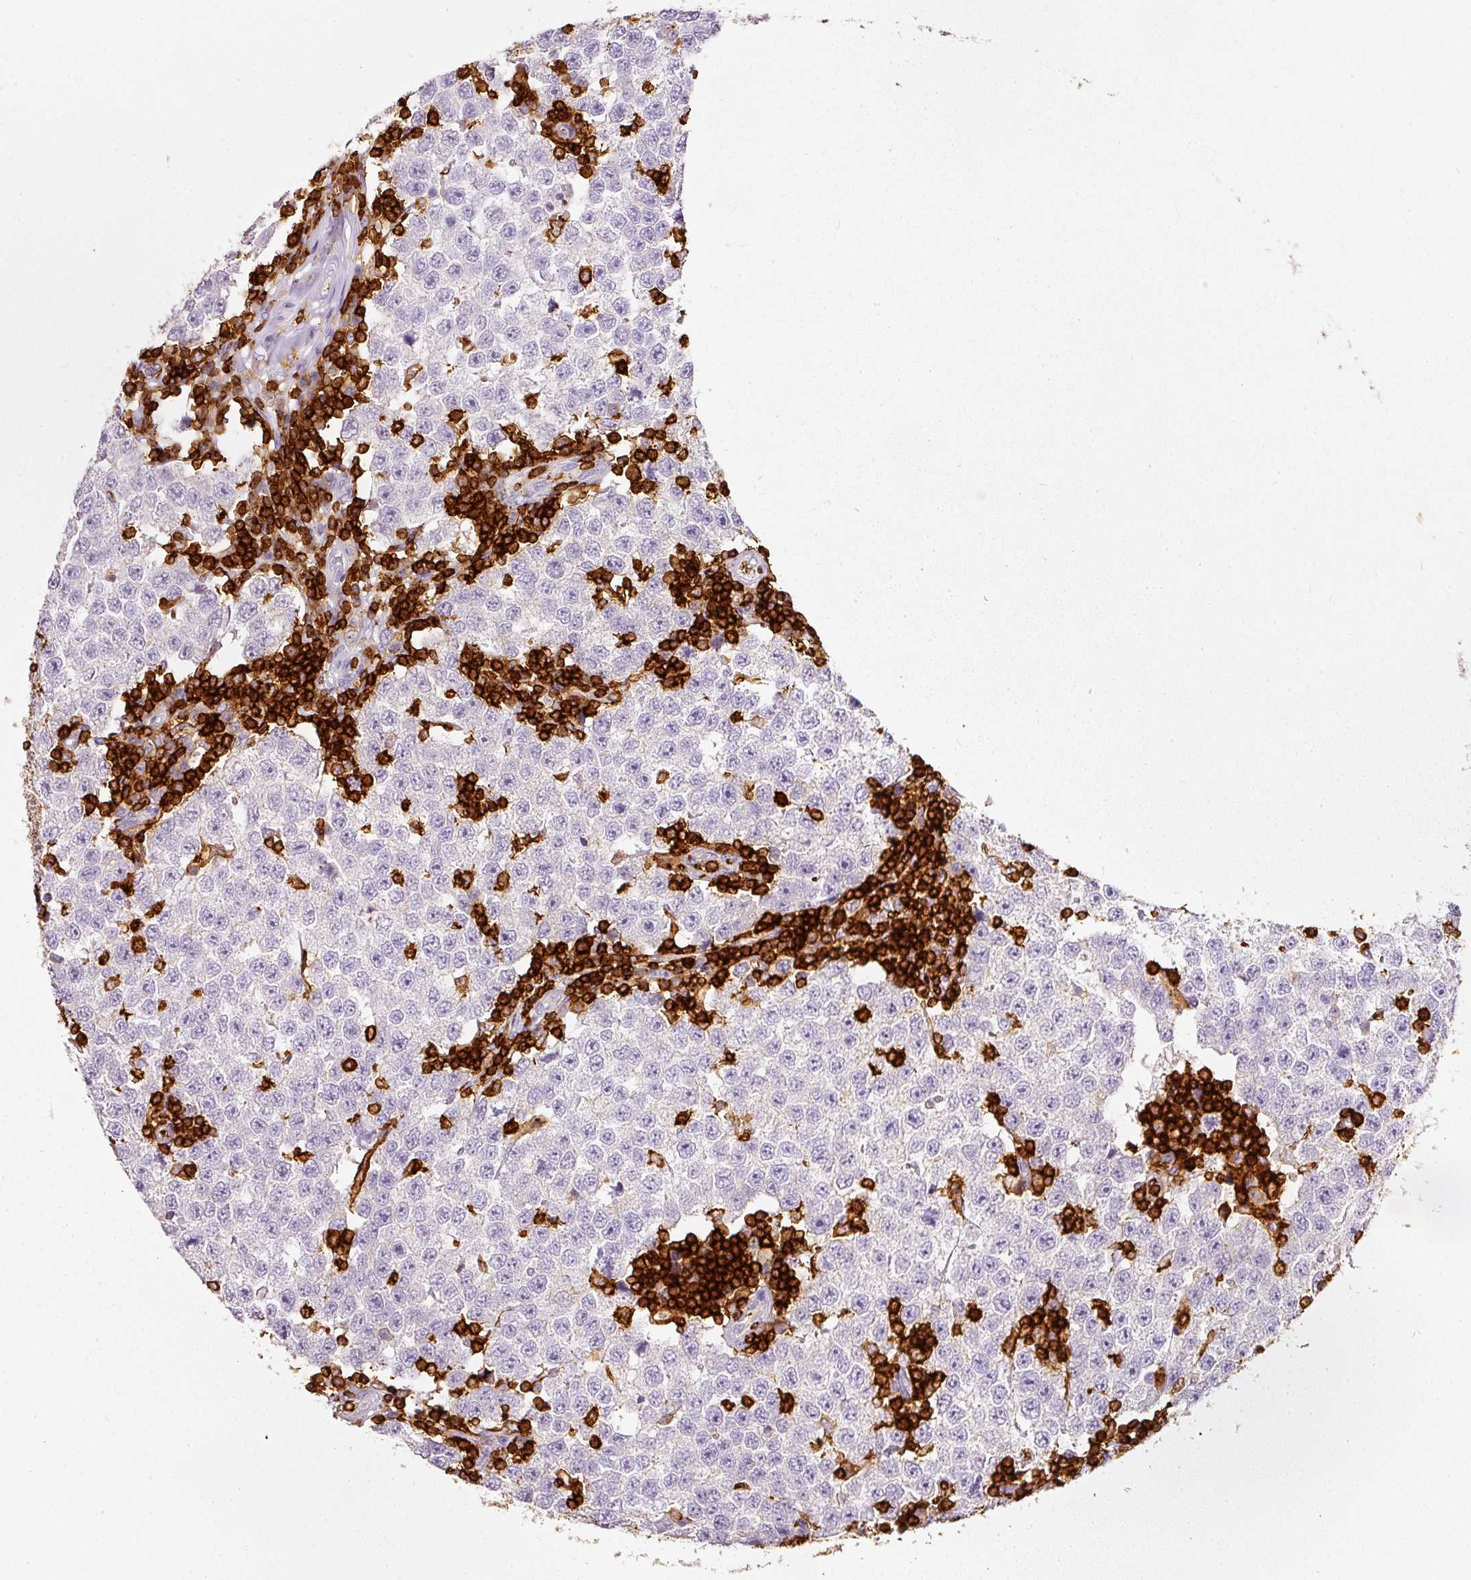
{"staining": {"intensity": "negative", "quantity": "none", "location": "none"}, "tissue": "testis cancer", "cell_type": "Tumor cells", "image_type": "cancer", "snomed": [{"axis": "morphology", "description": "Seminoma, NOS"}, {"axis": "topography", "description": "Testis"}], "caption": "Immunohistochemistry (IHC) of seminoma (testis) reveals no expression in tumor cells.", "gene": "EVL", "patient": {"sex": "male", "age": 34}}